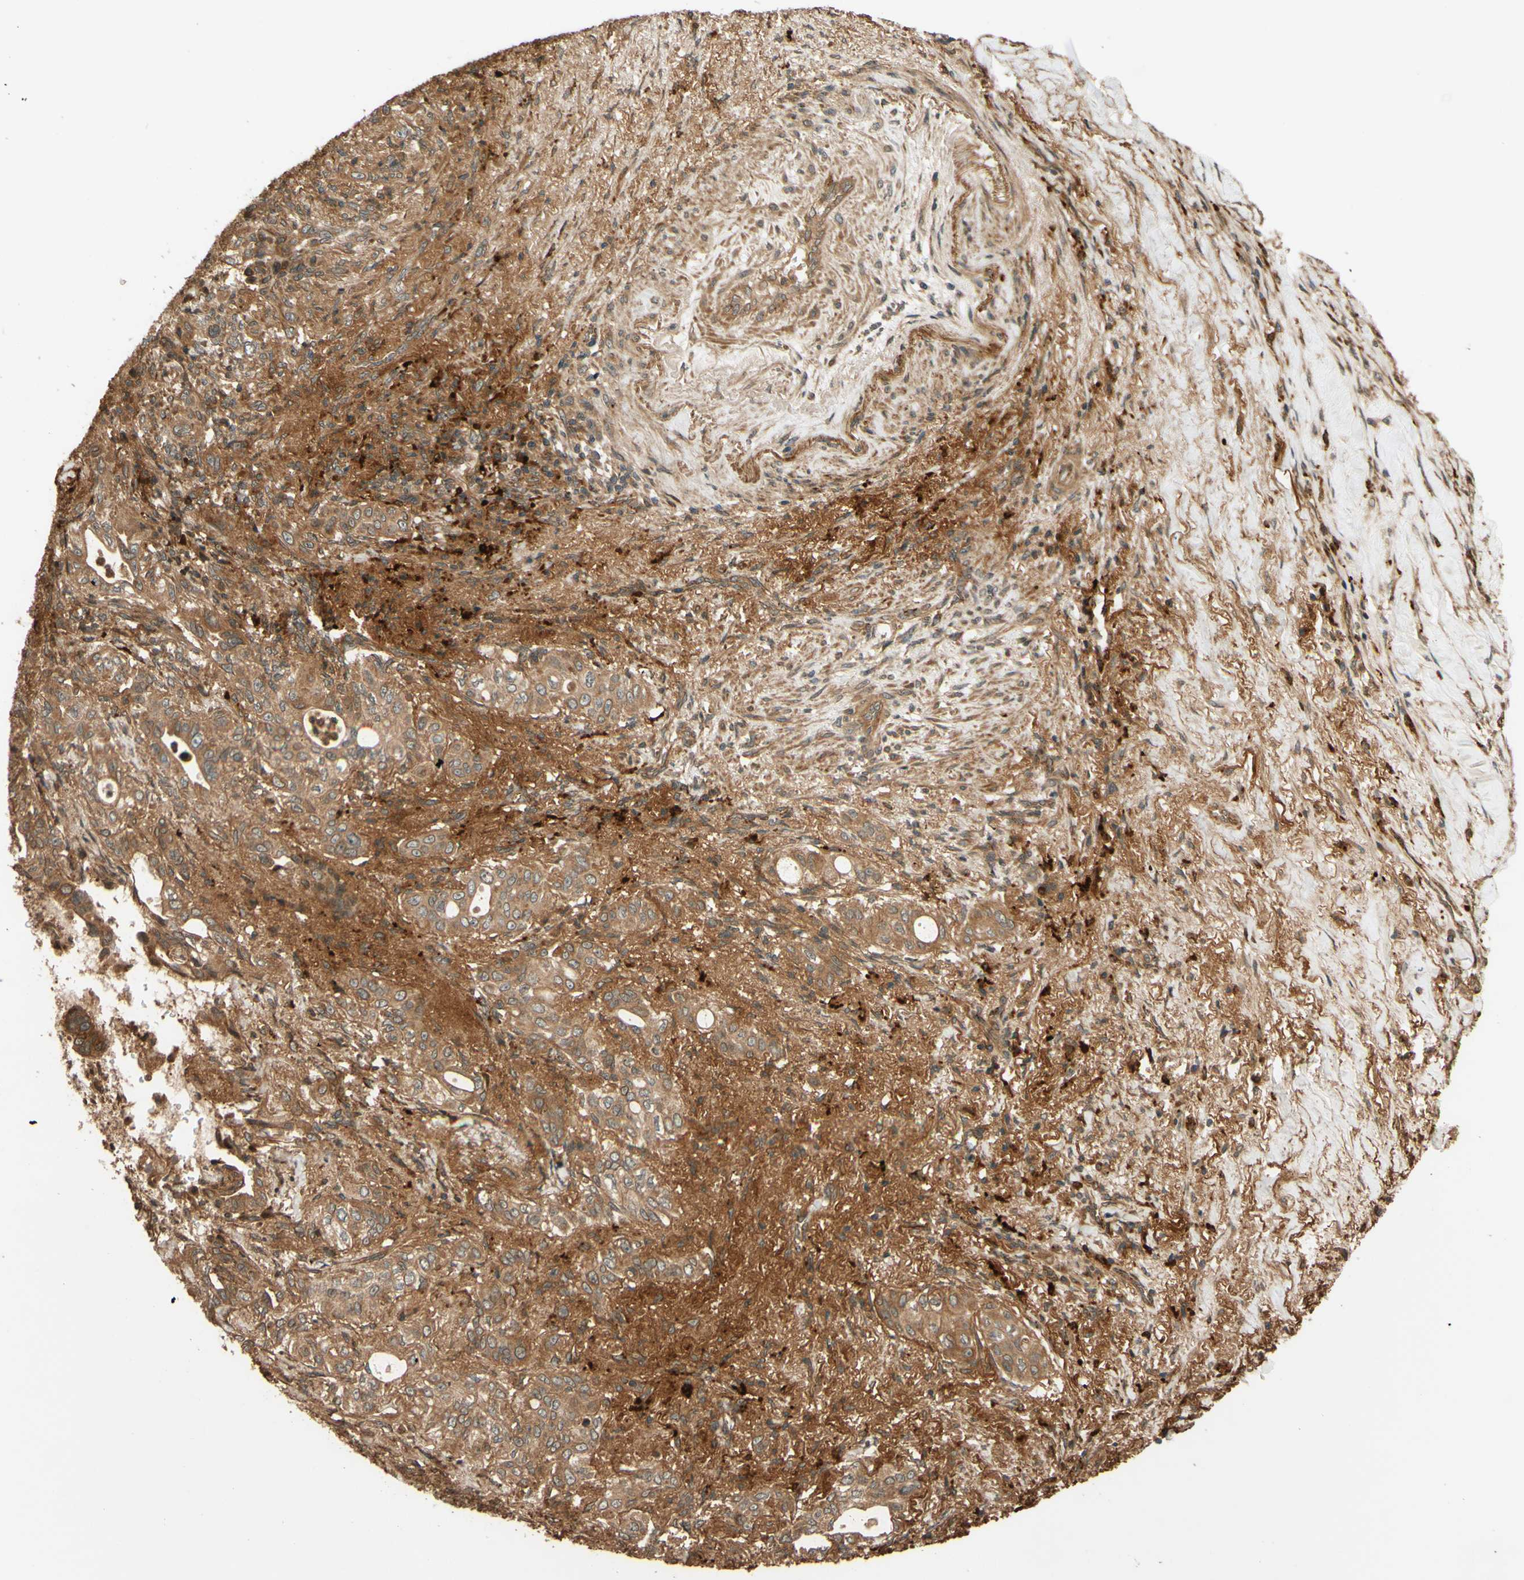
{"staining": {"intensity": "moderate", "quantity": ">75%", "location": "cytoplasmic/membranous"}, "tissue": "liver cancer", "cell_type": "Tumor cells", "image_type": "cancer", "snomed": [{"axis": "morphology", "description": "Cholangiocarcinoma"}, {"axis": "topography", "description": "Liver"}], "caption": "Immunohistochemical staining of human liver cancer exhibits medium levels of moderate cytoplasmic/membranous protein positivity in about >75% of tumor cells. The staining was performed using DAB to visualize the protein expression in brown, while the nuclei were stained in blue with hematoxylin (Magnification: 20x).", "gene": "RNF19A", "patient": {"sex": "female", "age": 67}}